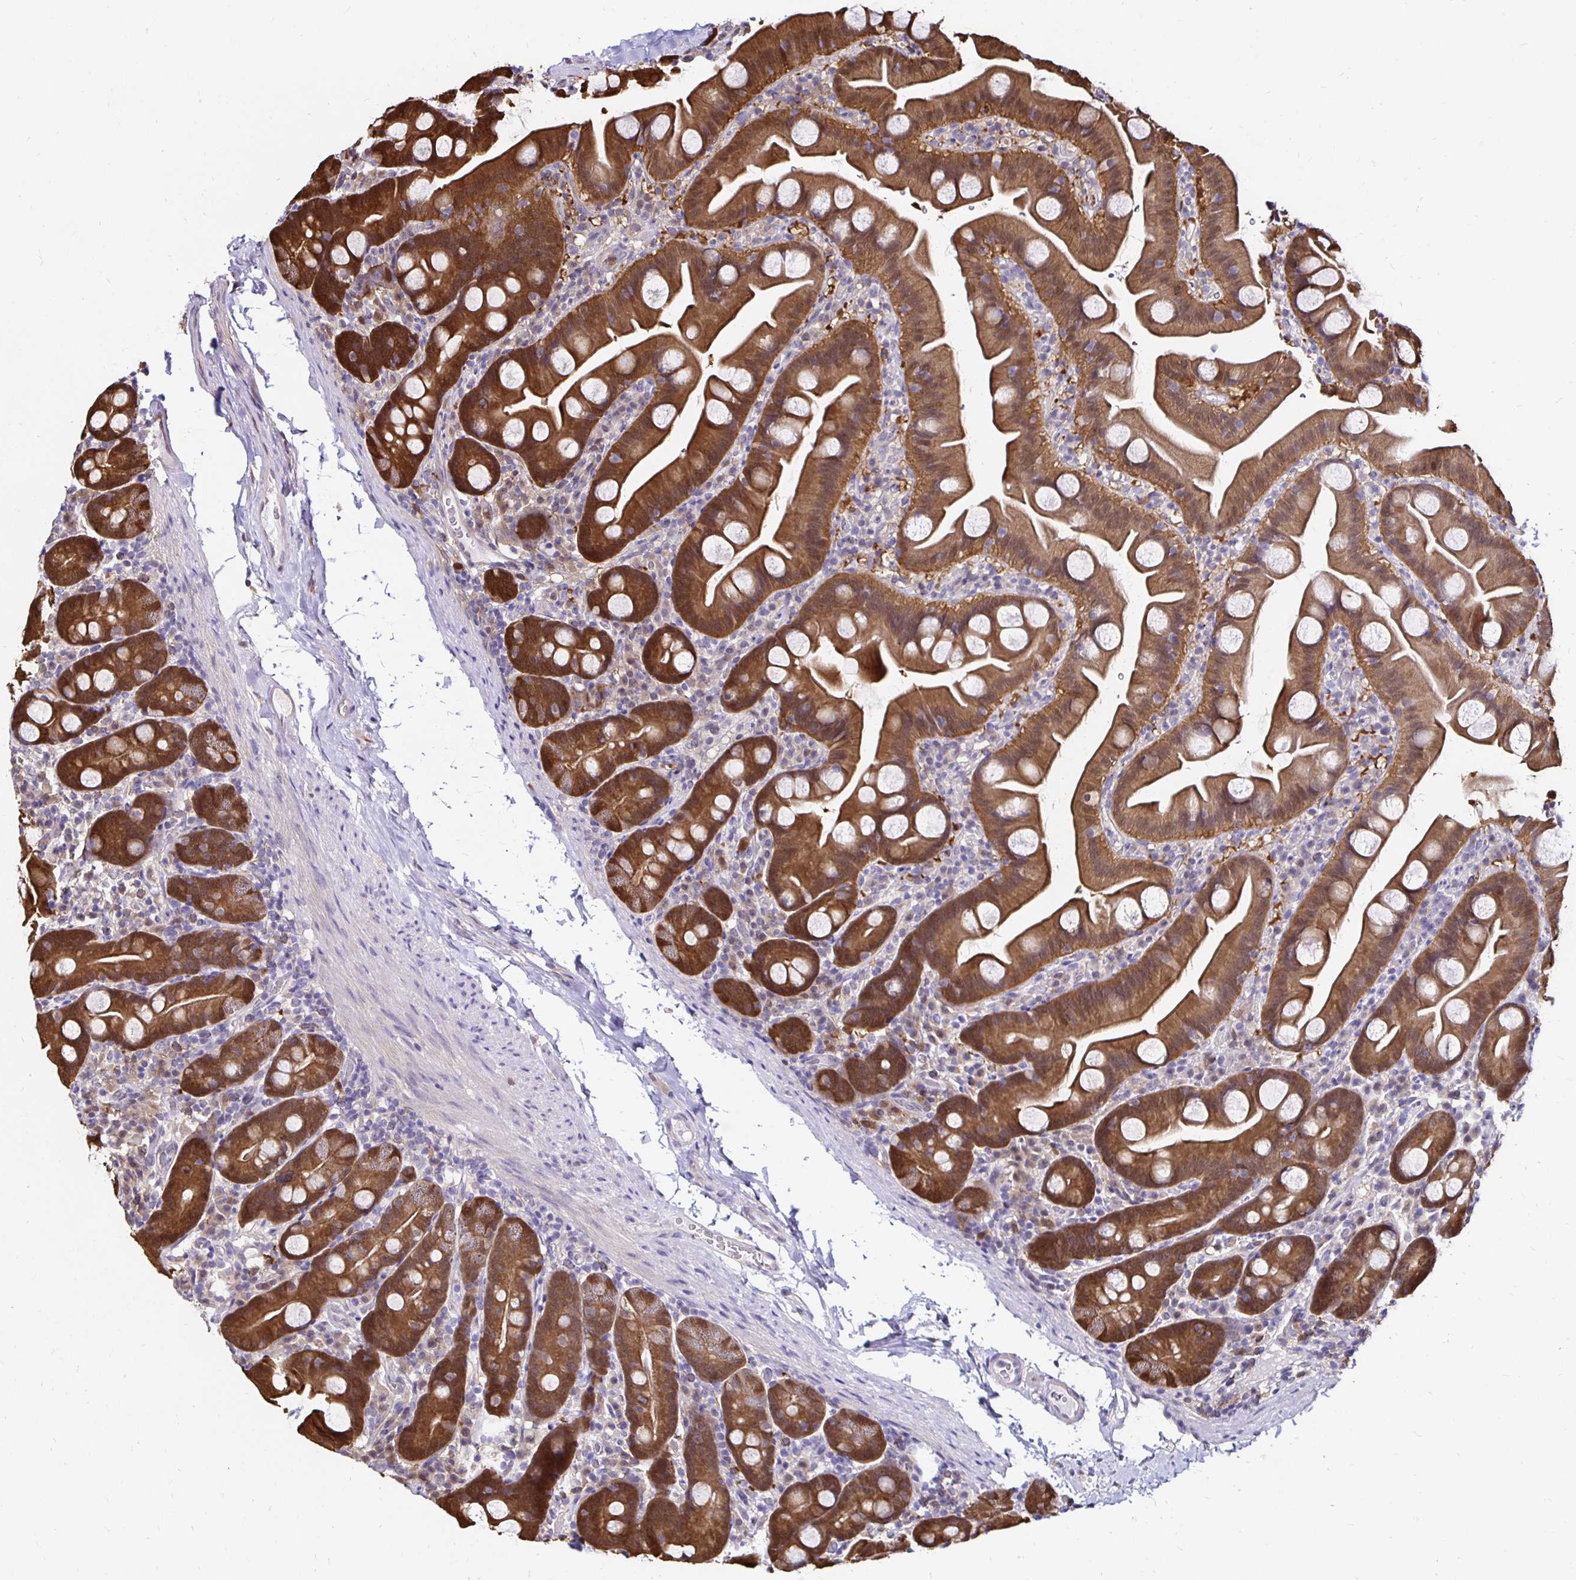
{"staining": {"intensity": "strong", "quantity": ">75%", "location": "cytoplasmic/membranous,nuclear"}, "tissue": "small intestine", "cell_type": "Glandular cells", "image_type": "normal", "snomed": [{"axis": "morphology", "description": "Normal tissue, NOS"}, {"axis": "topography", "description": "Small intestine"}], "caption": "The image exhibits staining of unremarkable small intestine, revealing strong cytoplasmic/membranous,nuclear protein positivity (brown color) within glandular cells. (brown staining indicates protein expression, while blue staining denotes nuclei).", "gene": "TXN", "patient": {"sex": "female", "age": 68}}